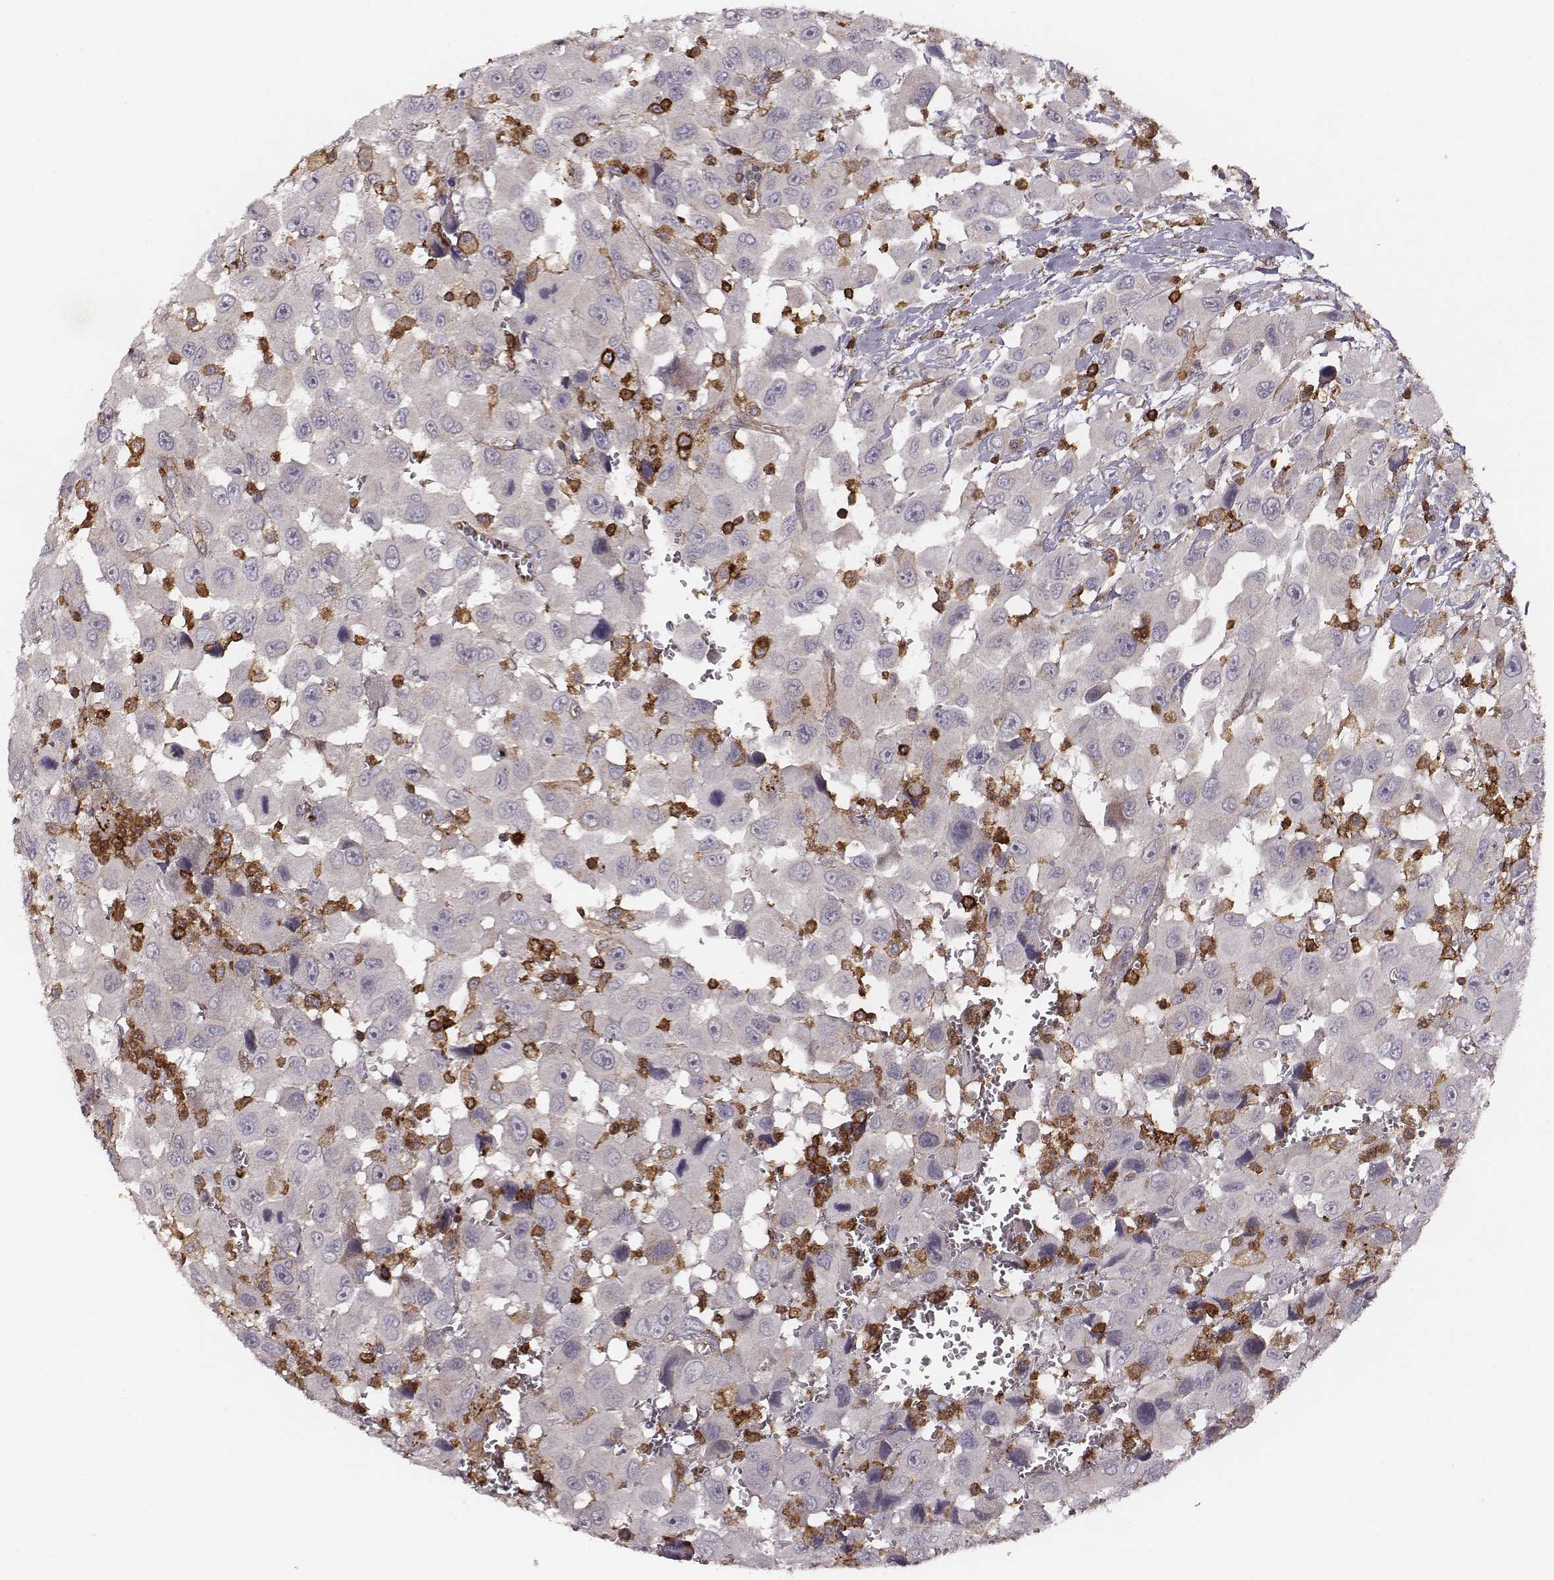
{"staining": {"intensity": "negative", "quantity": "none", "location": "none"}, "tissue": "head and neck cancer", "cell_type": "Tumor cells", "image_type": "cancer", "snomed": [{"axis": "morphology", "description": "Squamous cell carcinoma, NOS"}, {"axis": "morphology", "description": "Squamous cell carcinoma, metastatic, NOS"}, {"axis": "topography", "description": "Oral tissue"}, {"axis": "topography", "description": "Head-Neck"}], "caption": "This is an IHC image of head and neck cancer (metastatic squamous cell carcinoma). There is no expression in tumor cells.", "gene": "ZYX", "patient": {"sex": "female", "age": 85}}